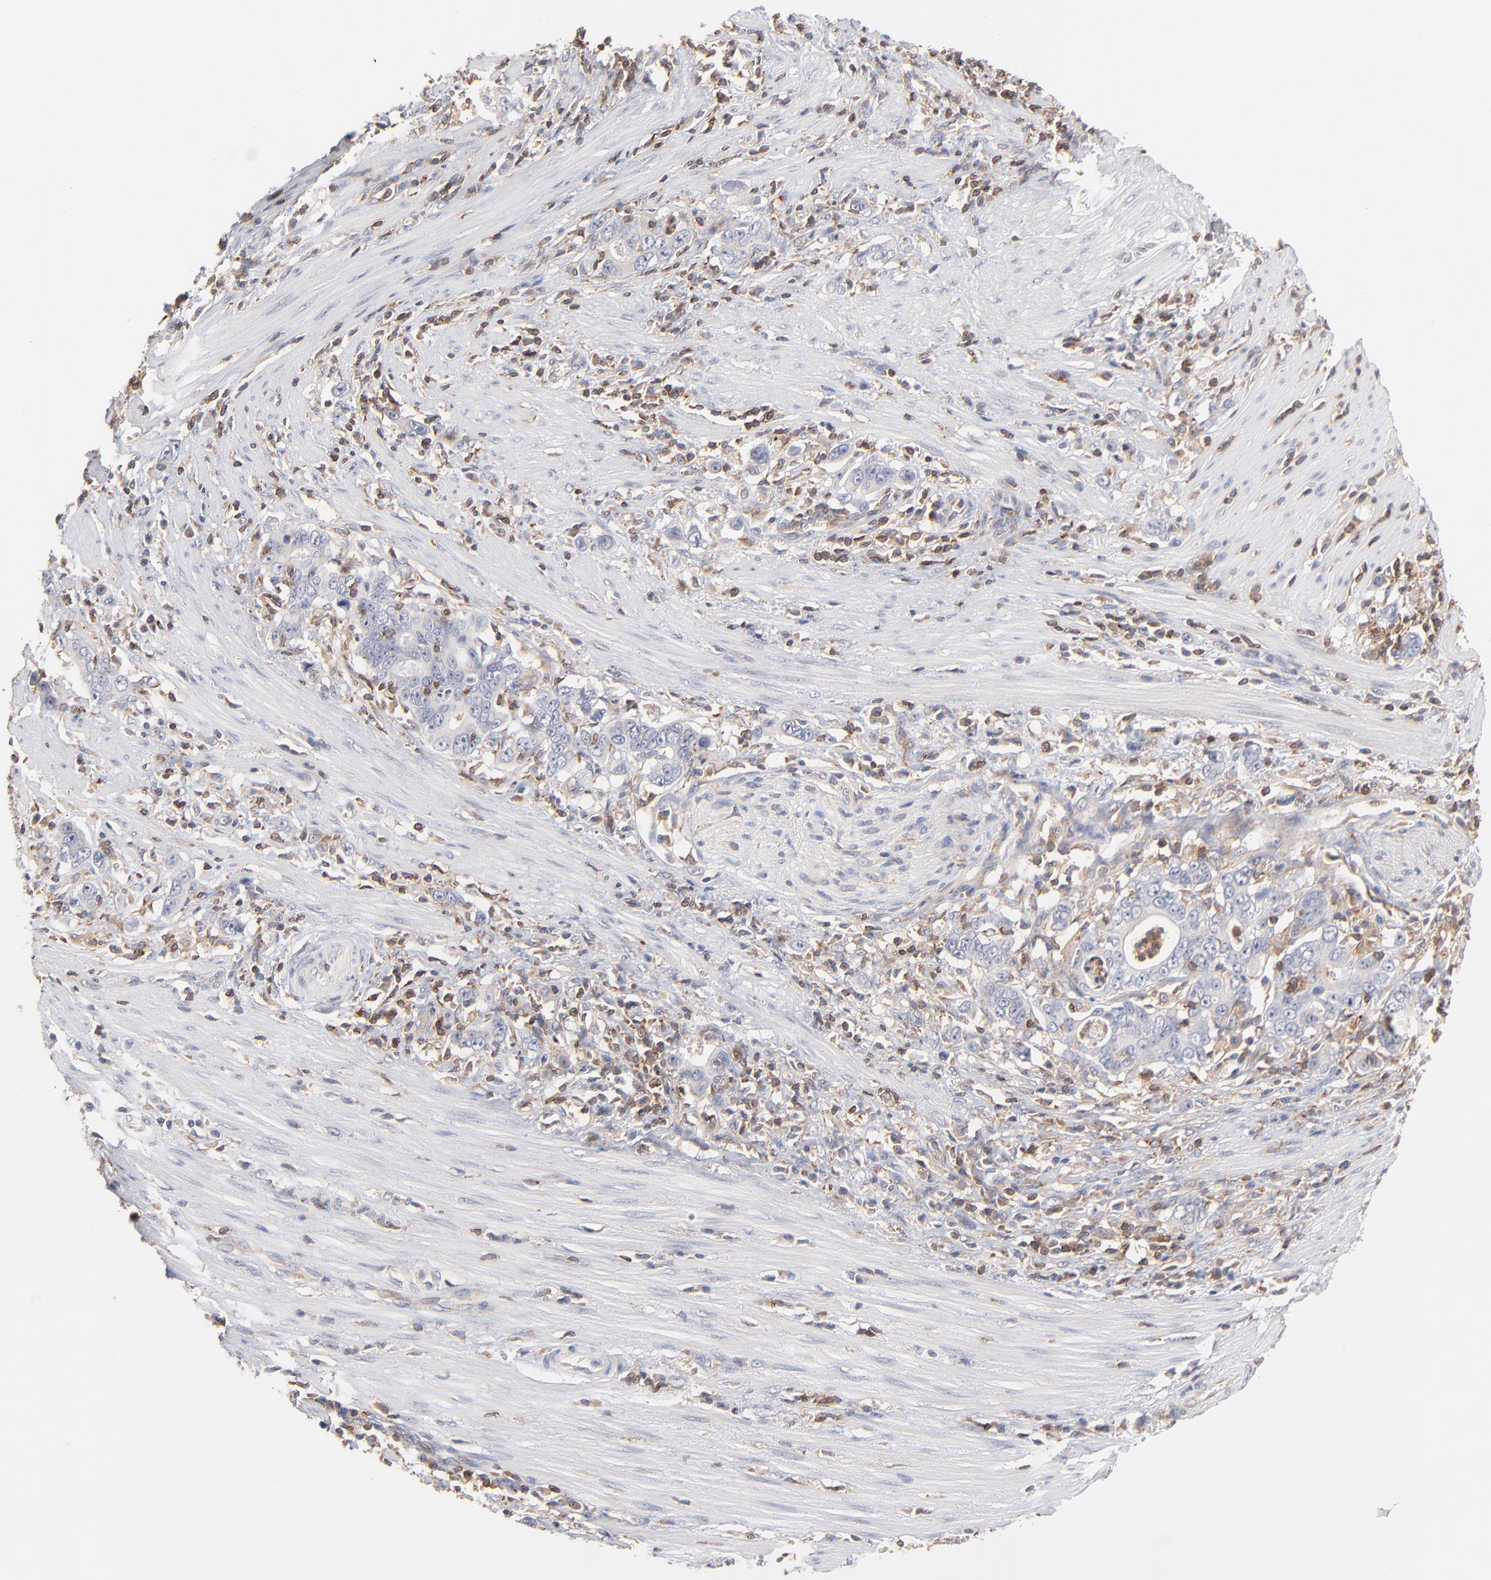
{"staining": {"intensity": "negative", "quantity": "none", "location": "none"}, "tissue": "stomach cancer", "cell_type": "Tumor cells", "image_type": "cancer", "snomed": [{"axis": "morphology", "description": "Adenocarcinoma, NOS"}, {"axis": "topography", "description": "Stomach, lower"}], "caption": "Stomach adenocarcinoma was stained to show a protein in brown. There is no significant positivity in tumor cells.", "gene": "WIPF1", "patient": {"sex": "female", "age": 72}}